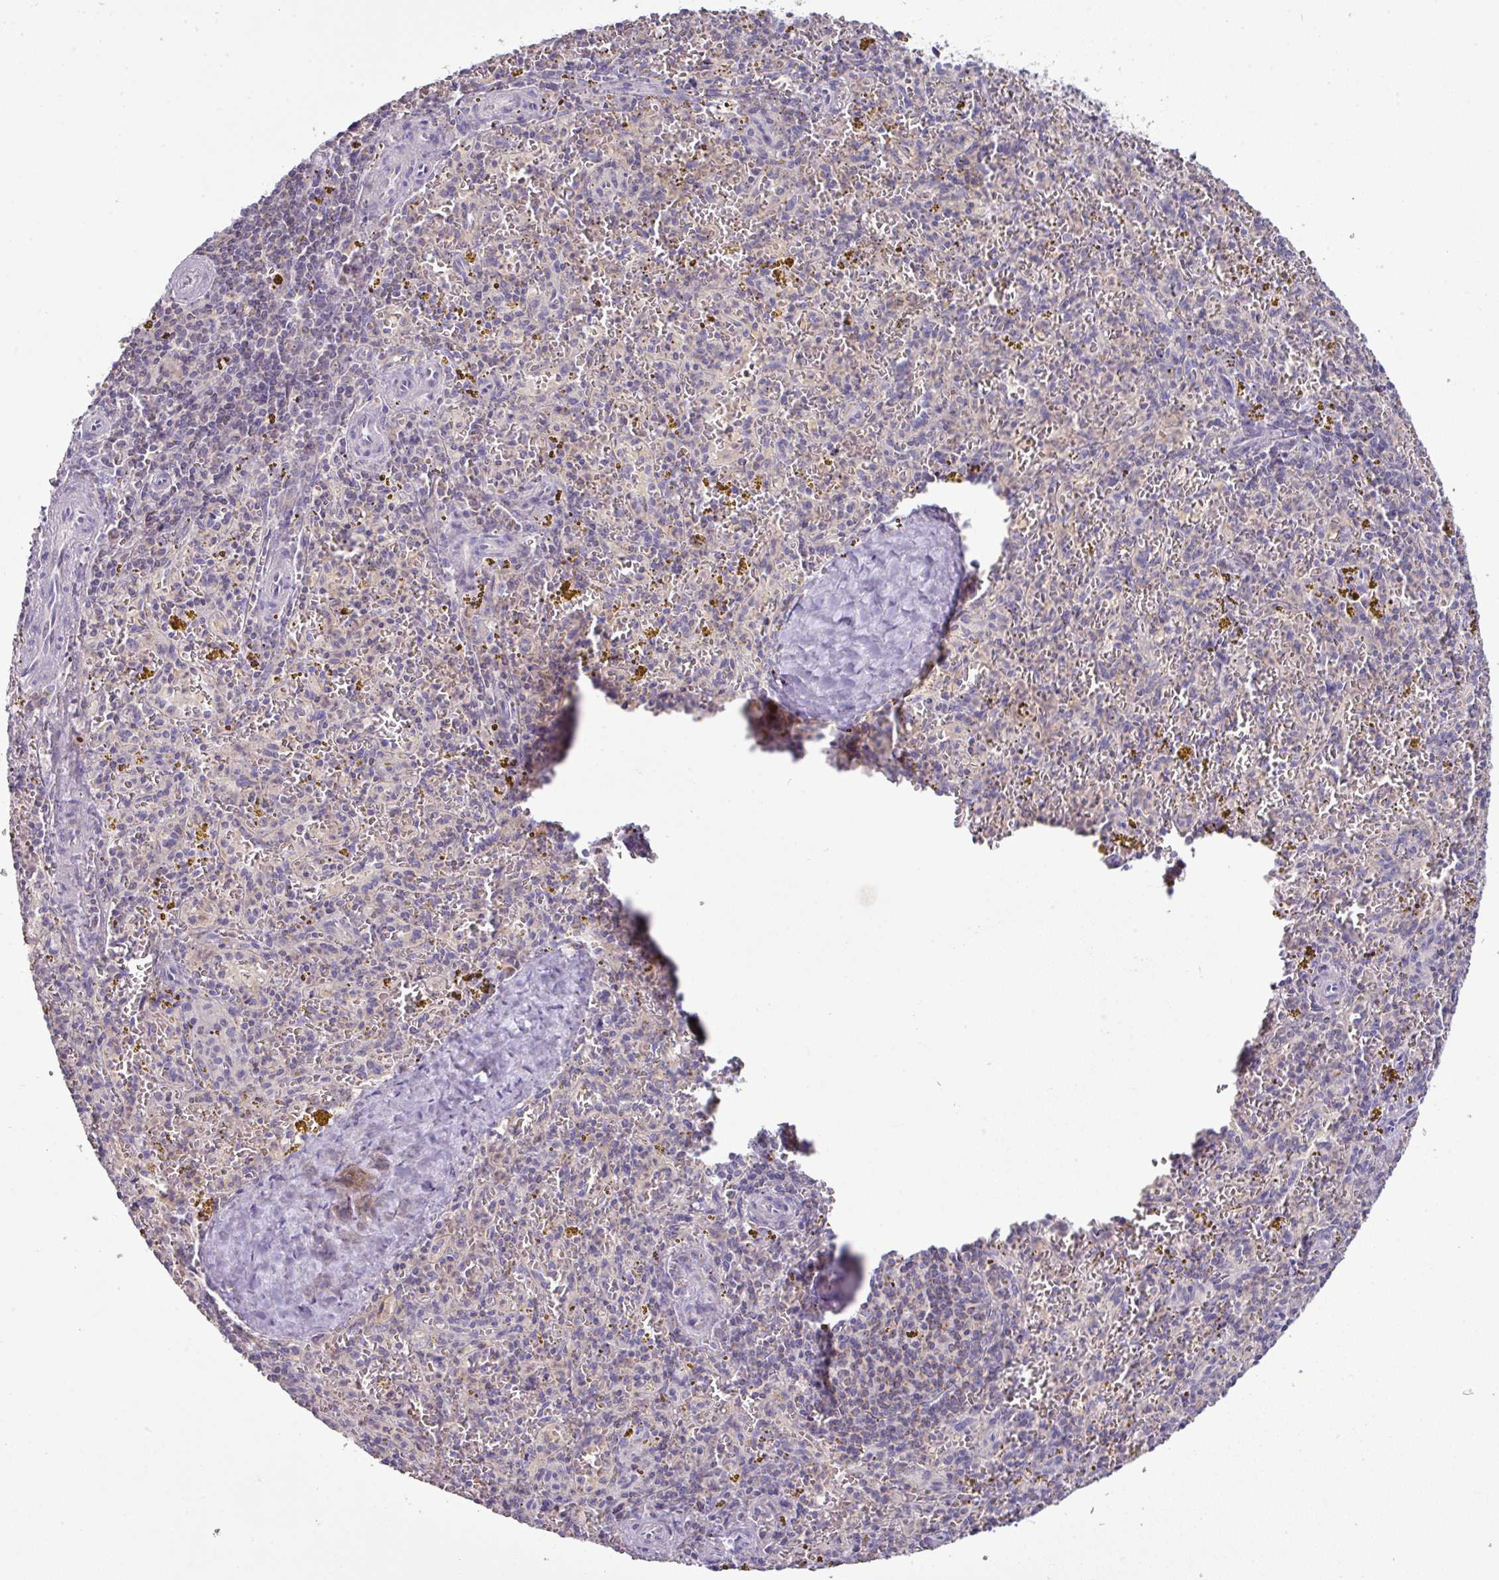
{"staining": {"intensity": "negative", "quantity": "none", "location": "none"}, "tissue": "spleen", "cell_type": "Cells in red pulp", "image_type": "normal", "snomed": [{"axis": "morphology", "description": "Normal tissue, NOS"}, {"axis": "topography", "description": "Spleen"}], "caption": "An immunohistochemistry micrograph of benign spleen is shown. There is no staining in cells in red pulp of spleen.", "gene": "TRAPPC1", "patient": {"sex": "male", "age": 57}}